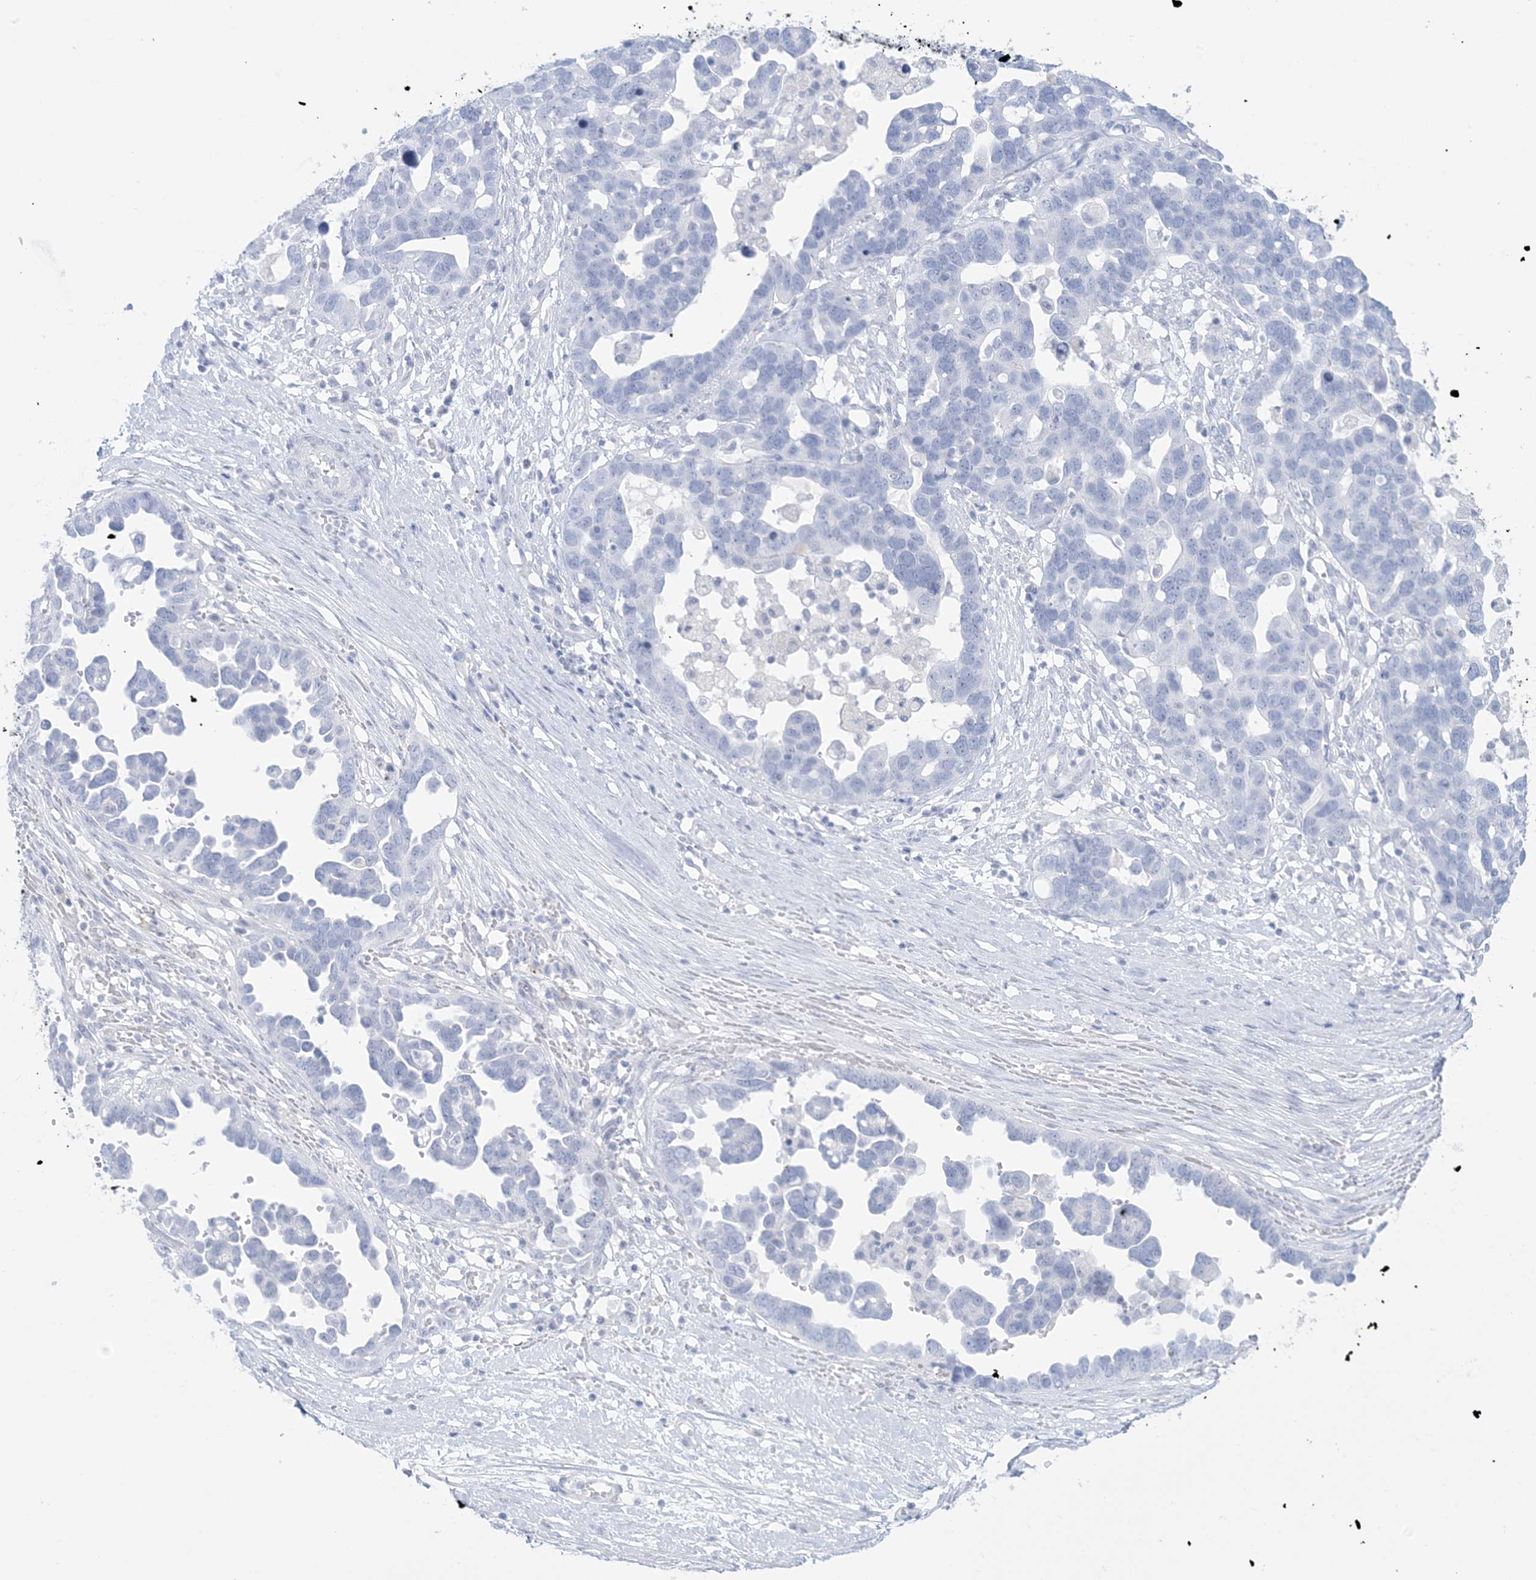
{"staining": {"intensity": "negative", "quantity": "none", "location": "none"}, "tissue": "ovarian cancer", "cell_type": "Tumor cells", "image_type": "cancer", "snomed": [{"axis": "morphology", "description": "Cystadenocarcinoma, serous, NOS"}, {"axis": "topography", "description": "Ovary"}], "caption": "Human ovarian serous cystadenocarcinoma stained for a protein using immunohistochemistry displays no staining in tumor cells.", "gene": "AGXT", "patient": {"sex": "female", "age": 54}}